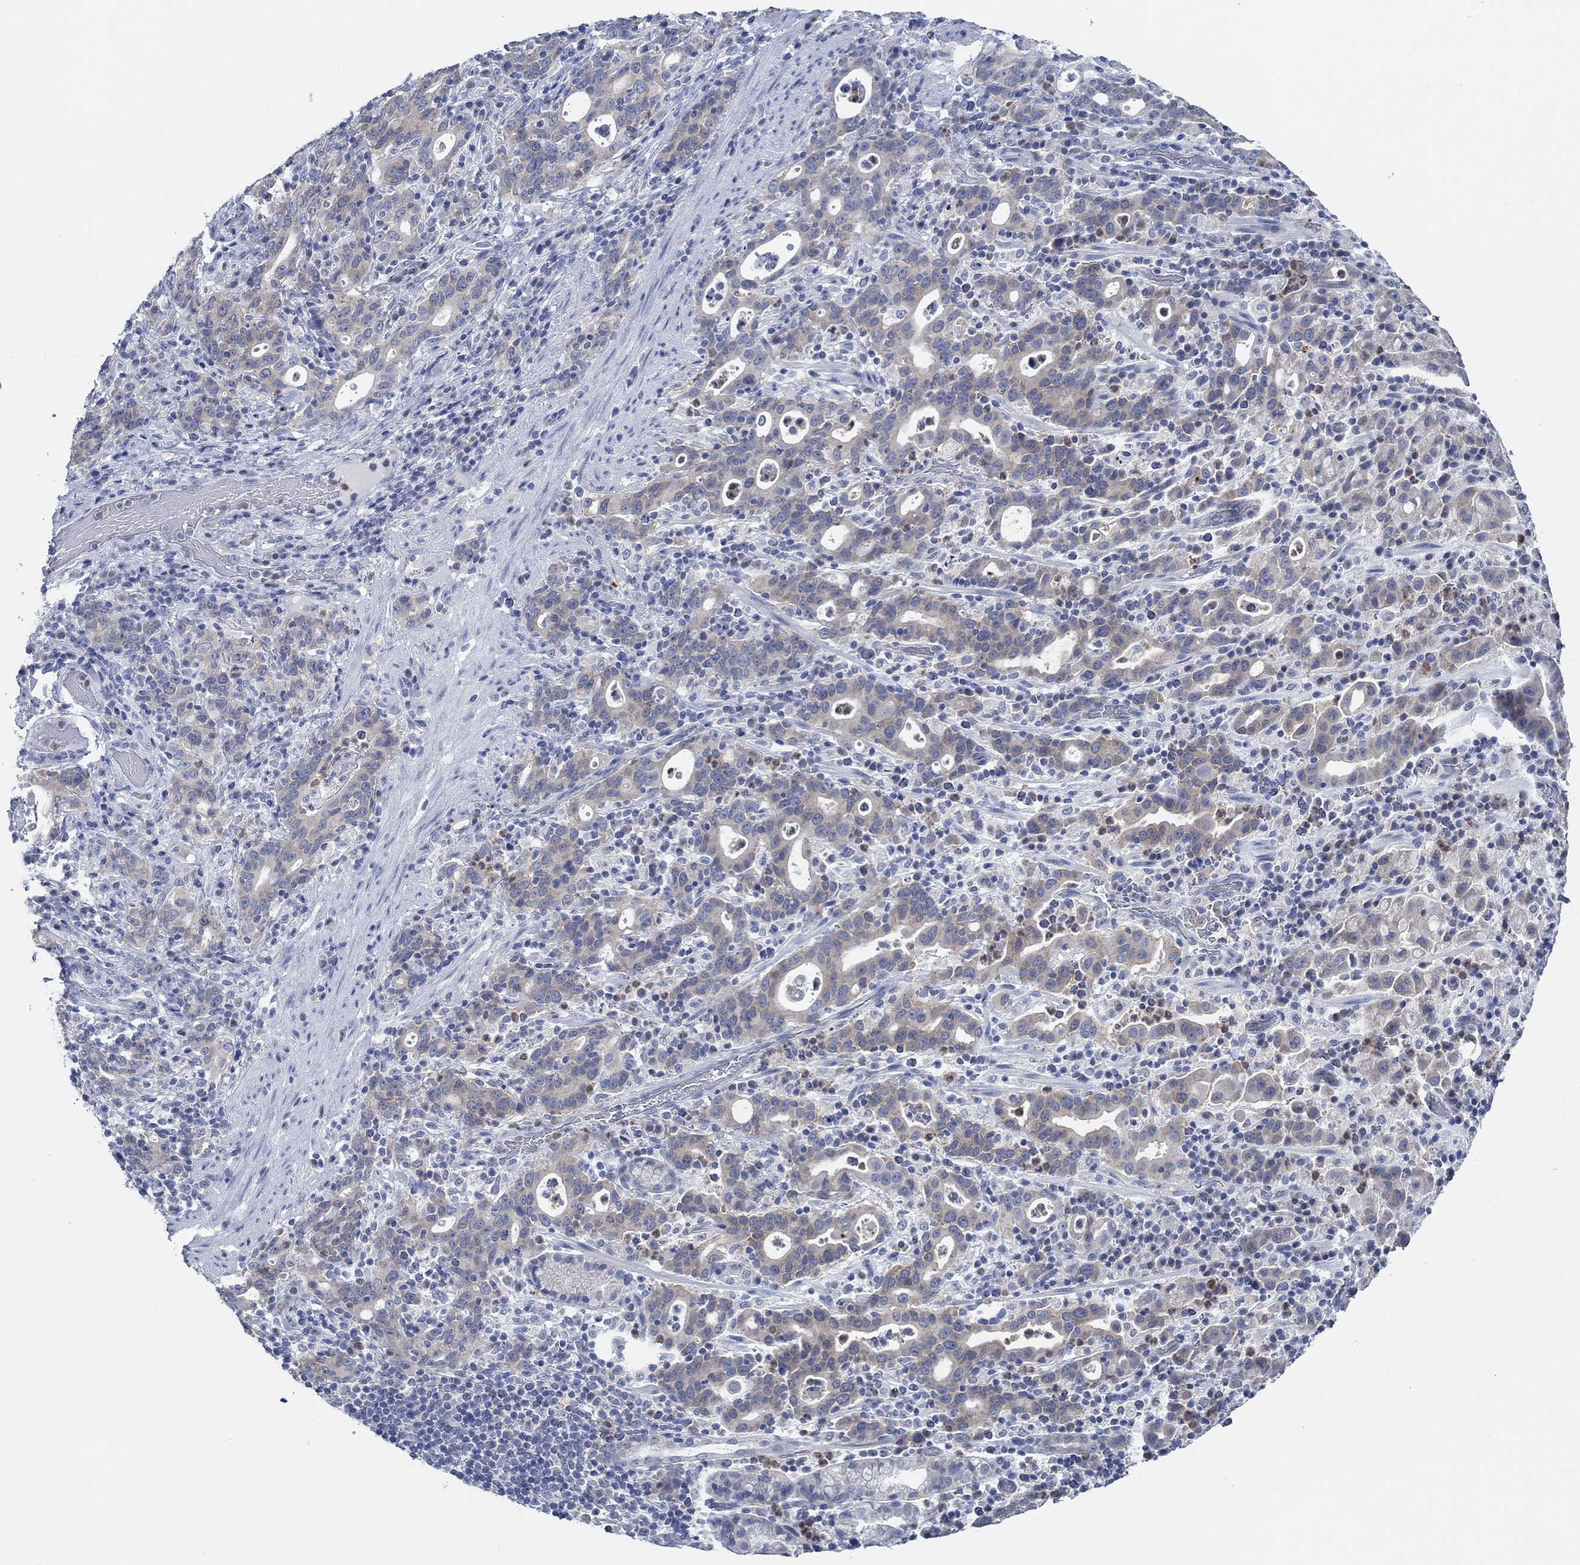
{"staining": {"intensity": "weak", "quantity": "25%-75%", "location": "cytoplasmic/membranous"}, "tissue": "stomach cancer", "cell_type": "Tumor cells", "image_type": "cancer", "snomed": [{"axis": "morphology", "description": "Adenocarcinoma, NOS"}, {"axis": "topography", "description": "Stomach"}], "caption": "Human stomach cancer stained with a protein marker reveals weak staining in tumor cells.", "gene": "ZNF671", "patient": {"sex": "male", "age": 79}}